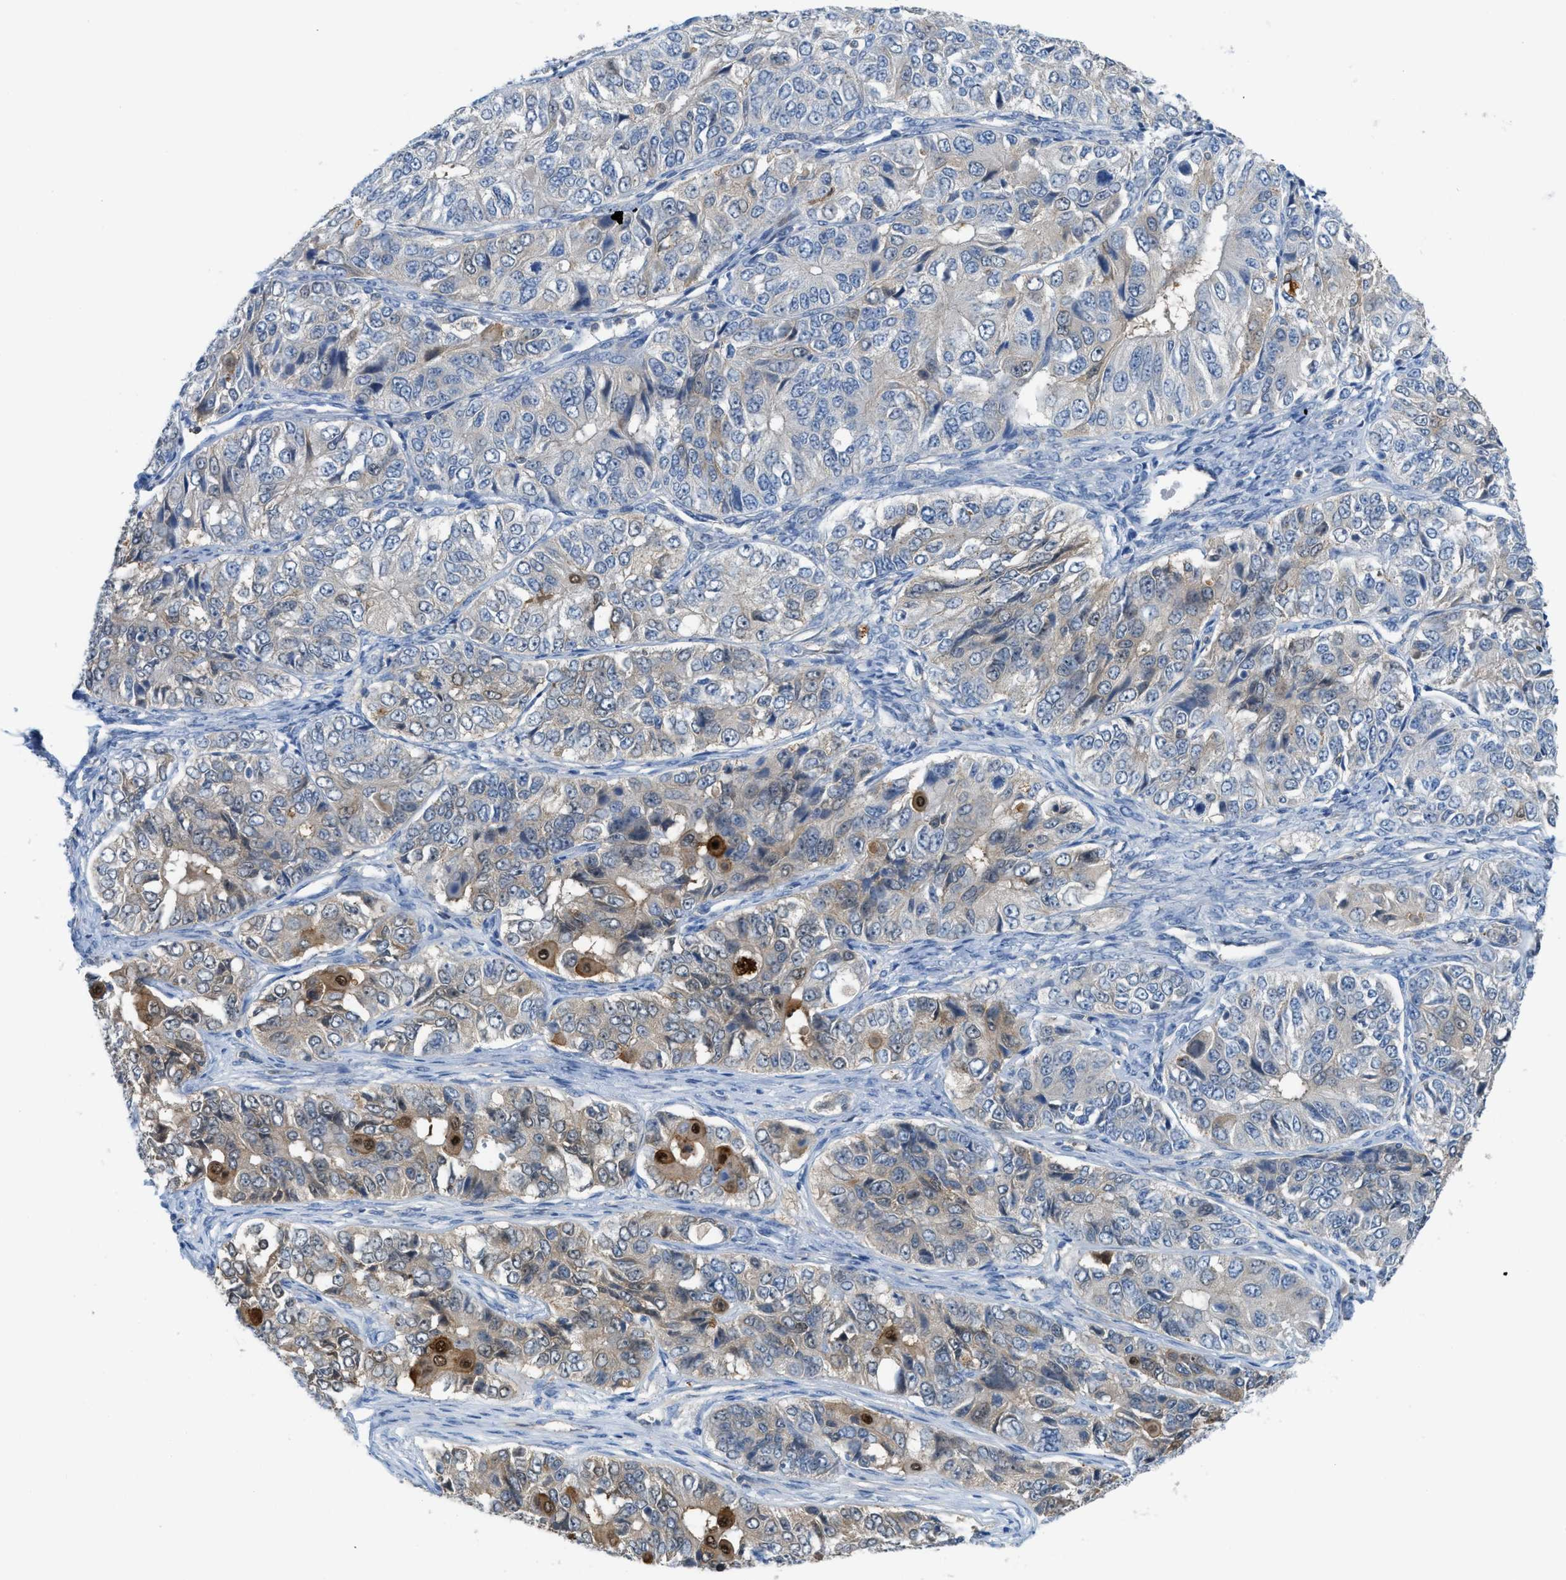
{"staining": {"intensity": "weak", "quantity": "25%-75%", "location": "cytoplasmic/membranous"}, "tissue": "ovarian cancer", "cell_type": "Tumor cells", "image_type": "cancer", "snomed": [{"axis": "morphology", "description": "Carcinoma, endometroid"}, {"axis": "topography", "description": "Ovary"}], "caption": "This histopathology image displays ovarian cancer stained with IHC to label a protein in brown. The cytoplasmic/membranous of tumor cells show weak positivity for the protein. Nuclei are counter-stained blue.", "gene": "CSTB", "patient": {"sex": "female", "age": 51}}